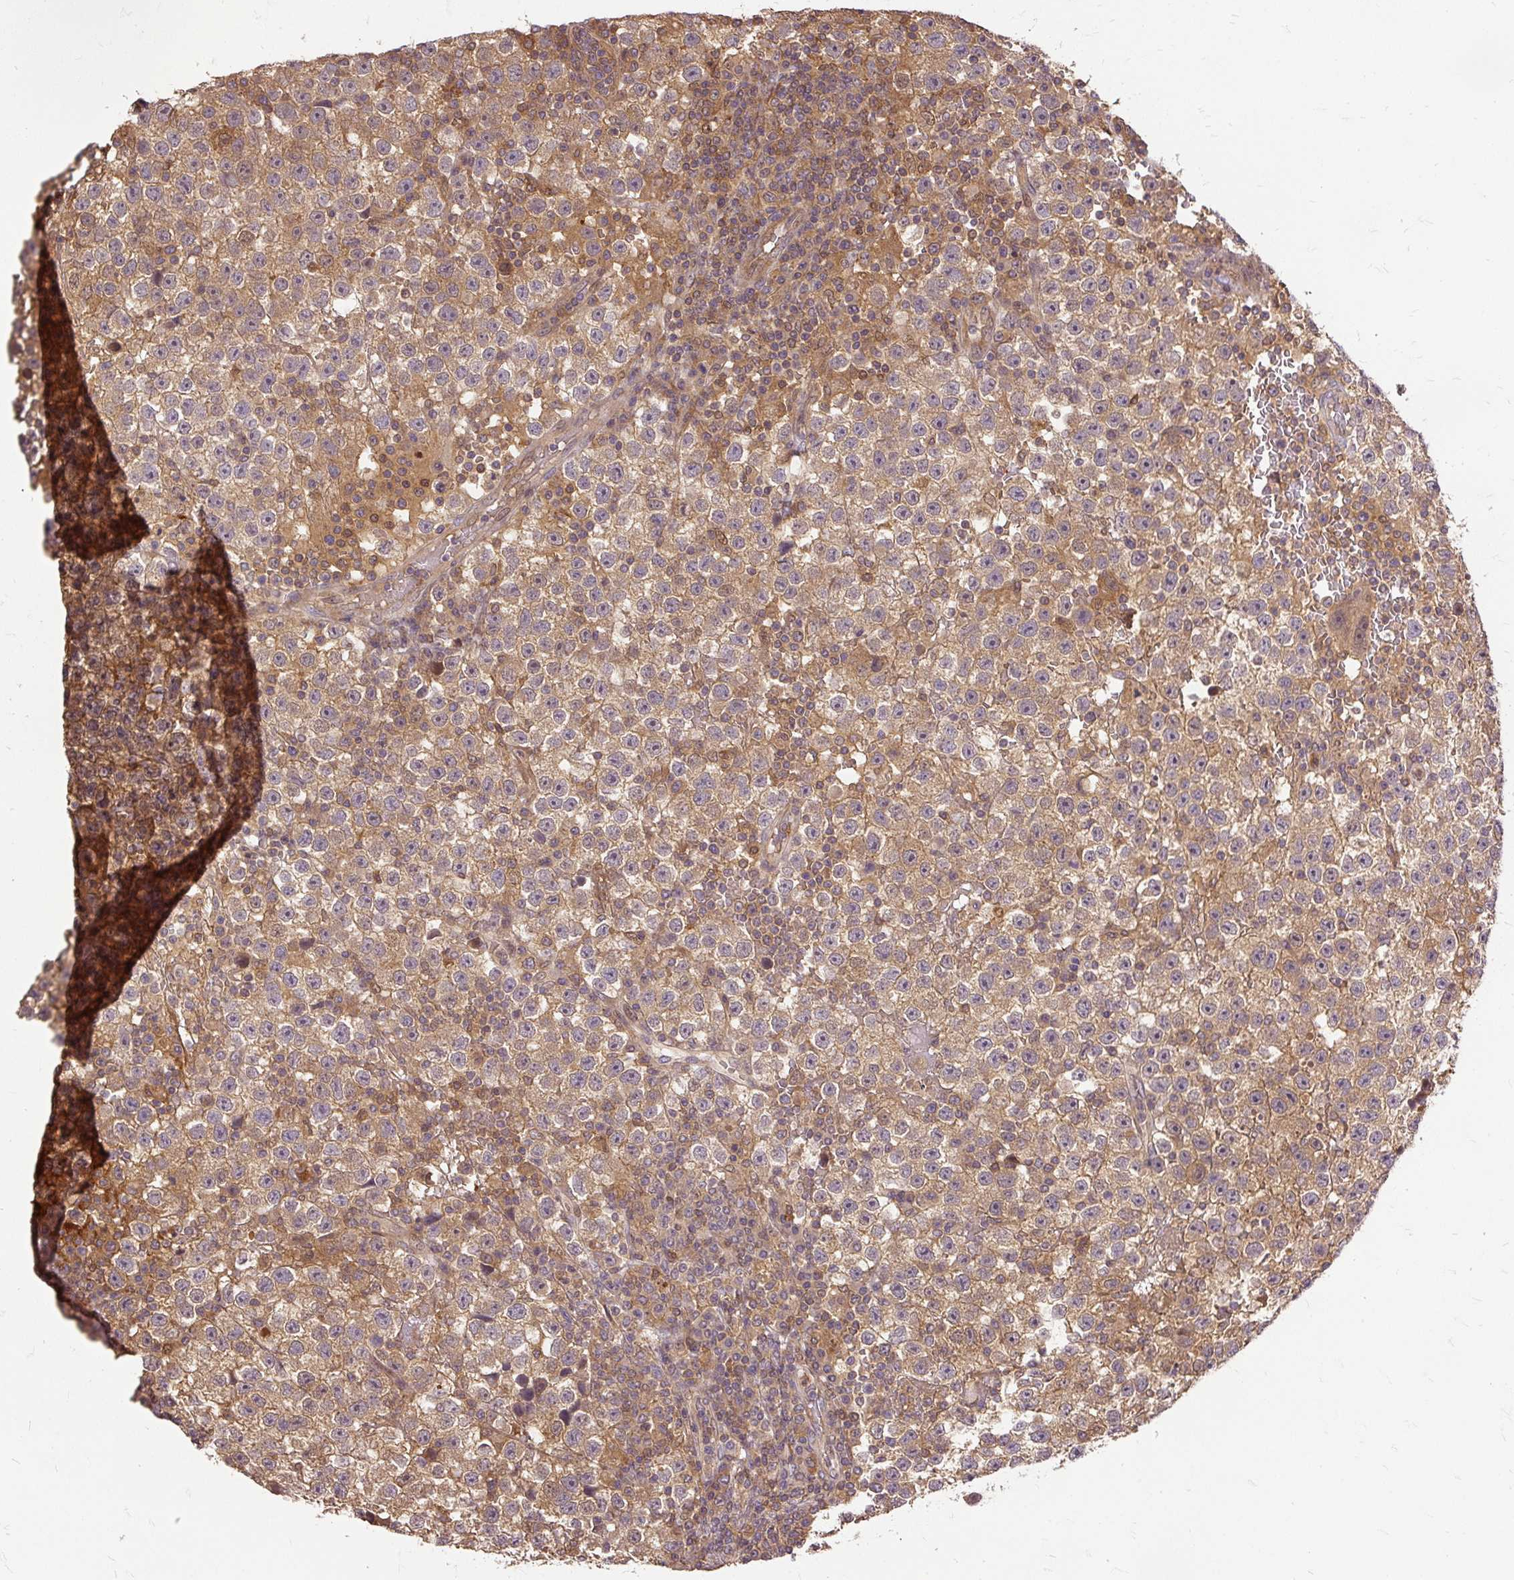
{"staining": {"intensity": "moderate", "quantity": ">75%", "location": "cytoplasmic/membranous"}, "tissue": "testis cancer", "cell_type": "Tumor cells", "image_type": "cancer", "snomed": [{"axis": "morphology", "description": "Seminoma, NOS"}, {"axis": "topography", "description": "Testis"}], "caption": "Moderate cytoplasmic/membranous positivity for a protein is present in about >75% of tumor cells of testis cancer using IHC.", "gene": "AP5S1", "patient": {"sex": "male", "age": 22}}